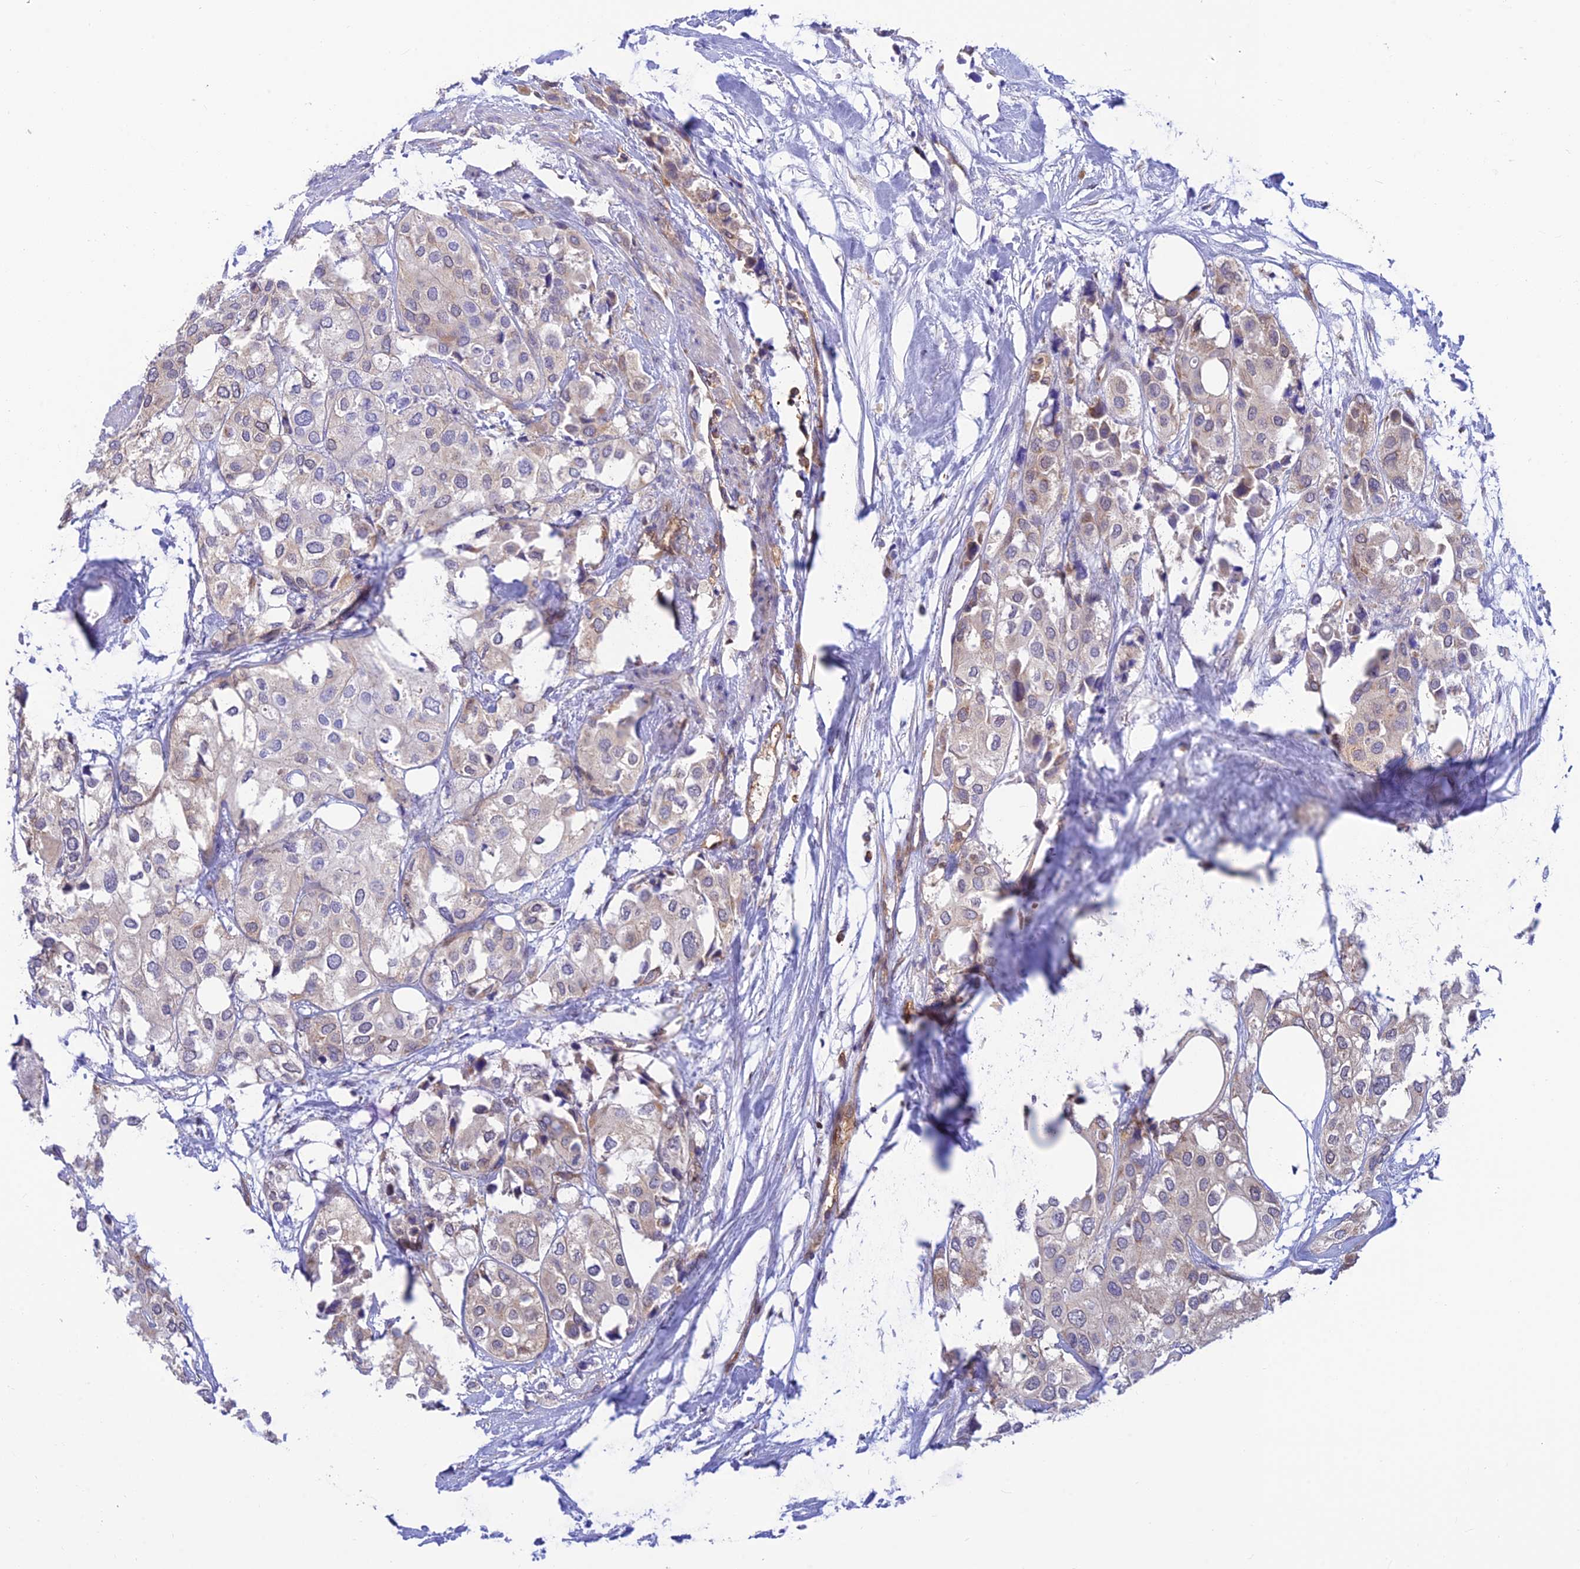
{"staining": {"intensity": "weak", "quantity": "25%-75%", "location": "cytoplasmic/membranous"}, "tissue": "urothelial cancer", "cell_type": "Tumor cells", "image_type": "cancer", "snomed": [{"axis": "morphology", "description": "Urothelial carcinoma, High grade"}, {"axis": "topography", "description": "Urinary bladder"}], "caption": "Protein expression analysis of human urothelial cancer reveals weak cytoplasmic/membranous positivity in approximately 25%-75% of tumor cells.", "gene": "LYSMD2", "patient": {"sex": "male", "age": 64}}